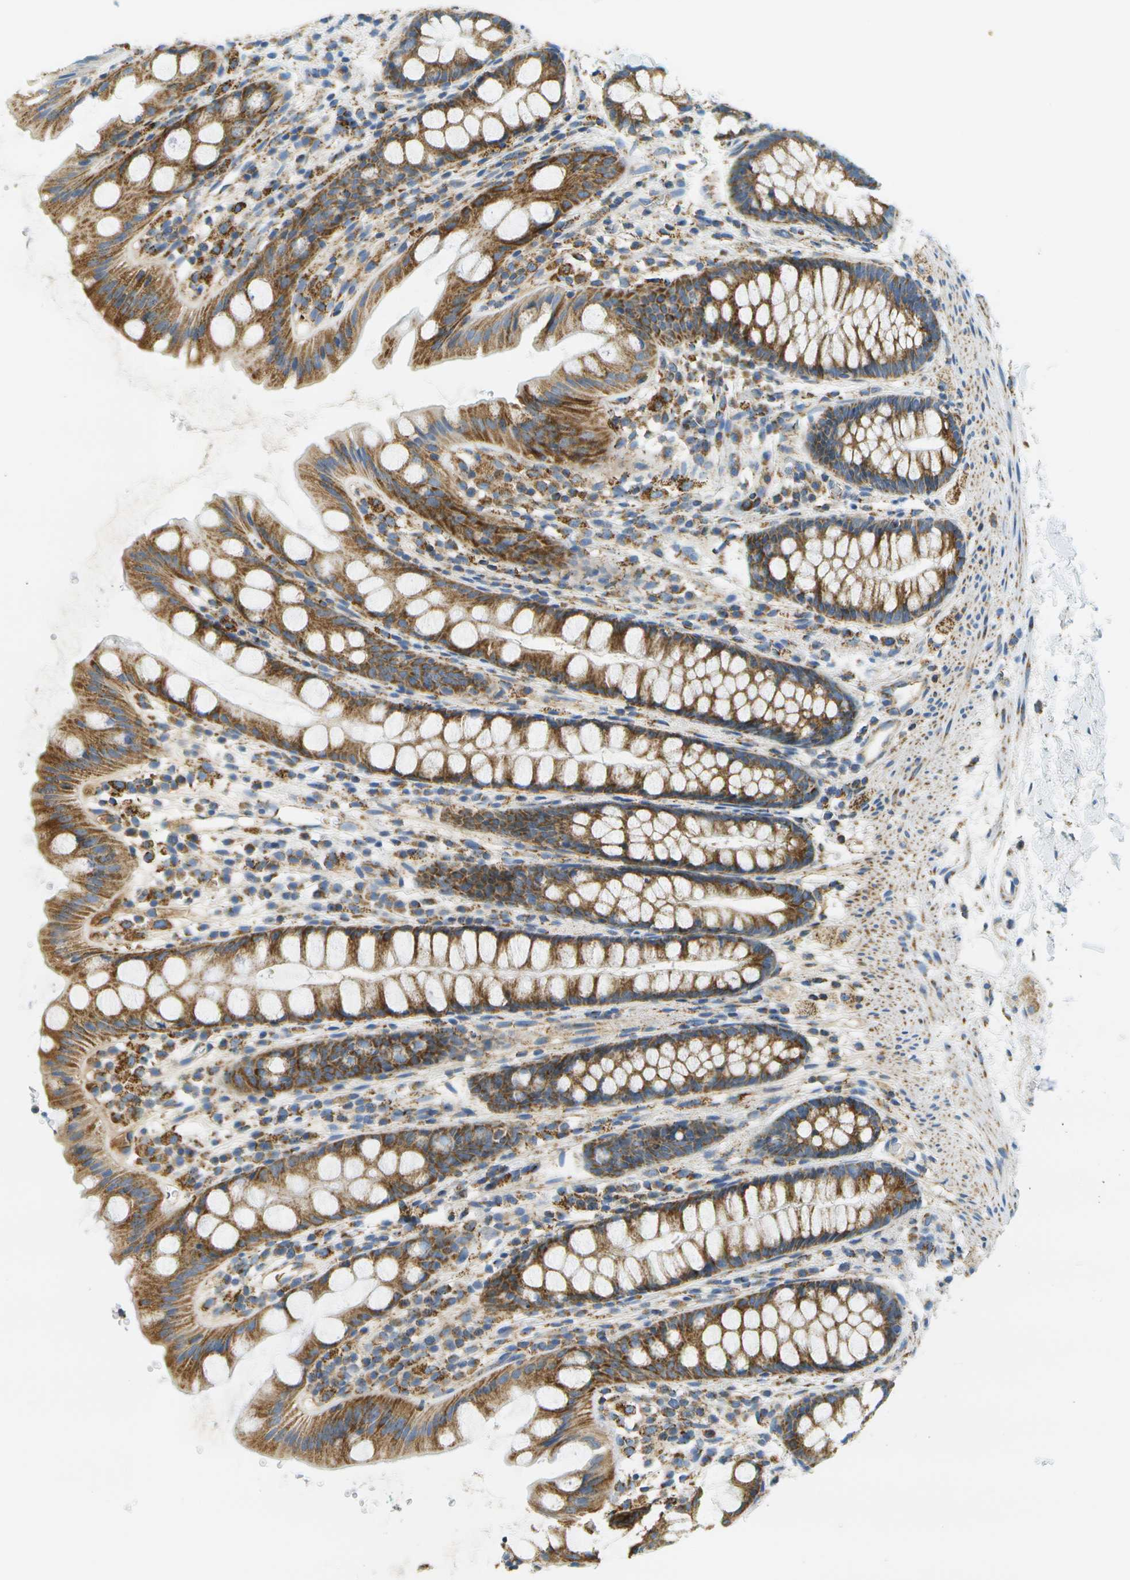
{"staining": {"intensity": "moderate", "quantity": ">75%", "location": "cytoplasmic/membranous"}, "tissue": "rectum", "cell_type": "Glandular cells", "image_type": "normal", "snomed": [{"axis": "morphology", "description": "Normal tissue, NOS"}, {"axis": "topography", "description": "Rectum"}], "caption": "IHC of benign rectum shows medium levels of moderate cytoplasmic/membranous staining in about >75% of glandular cells.", "gene": "HLCS", "patient": {"sex": "female", "age": 65}}